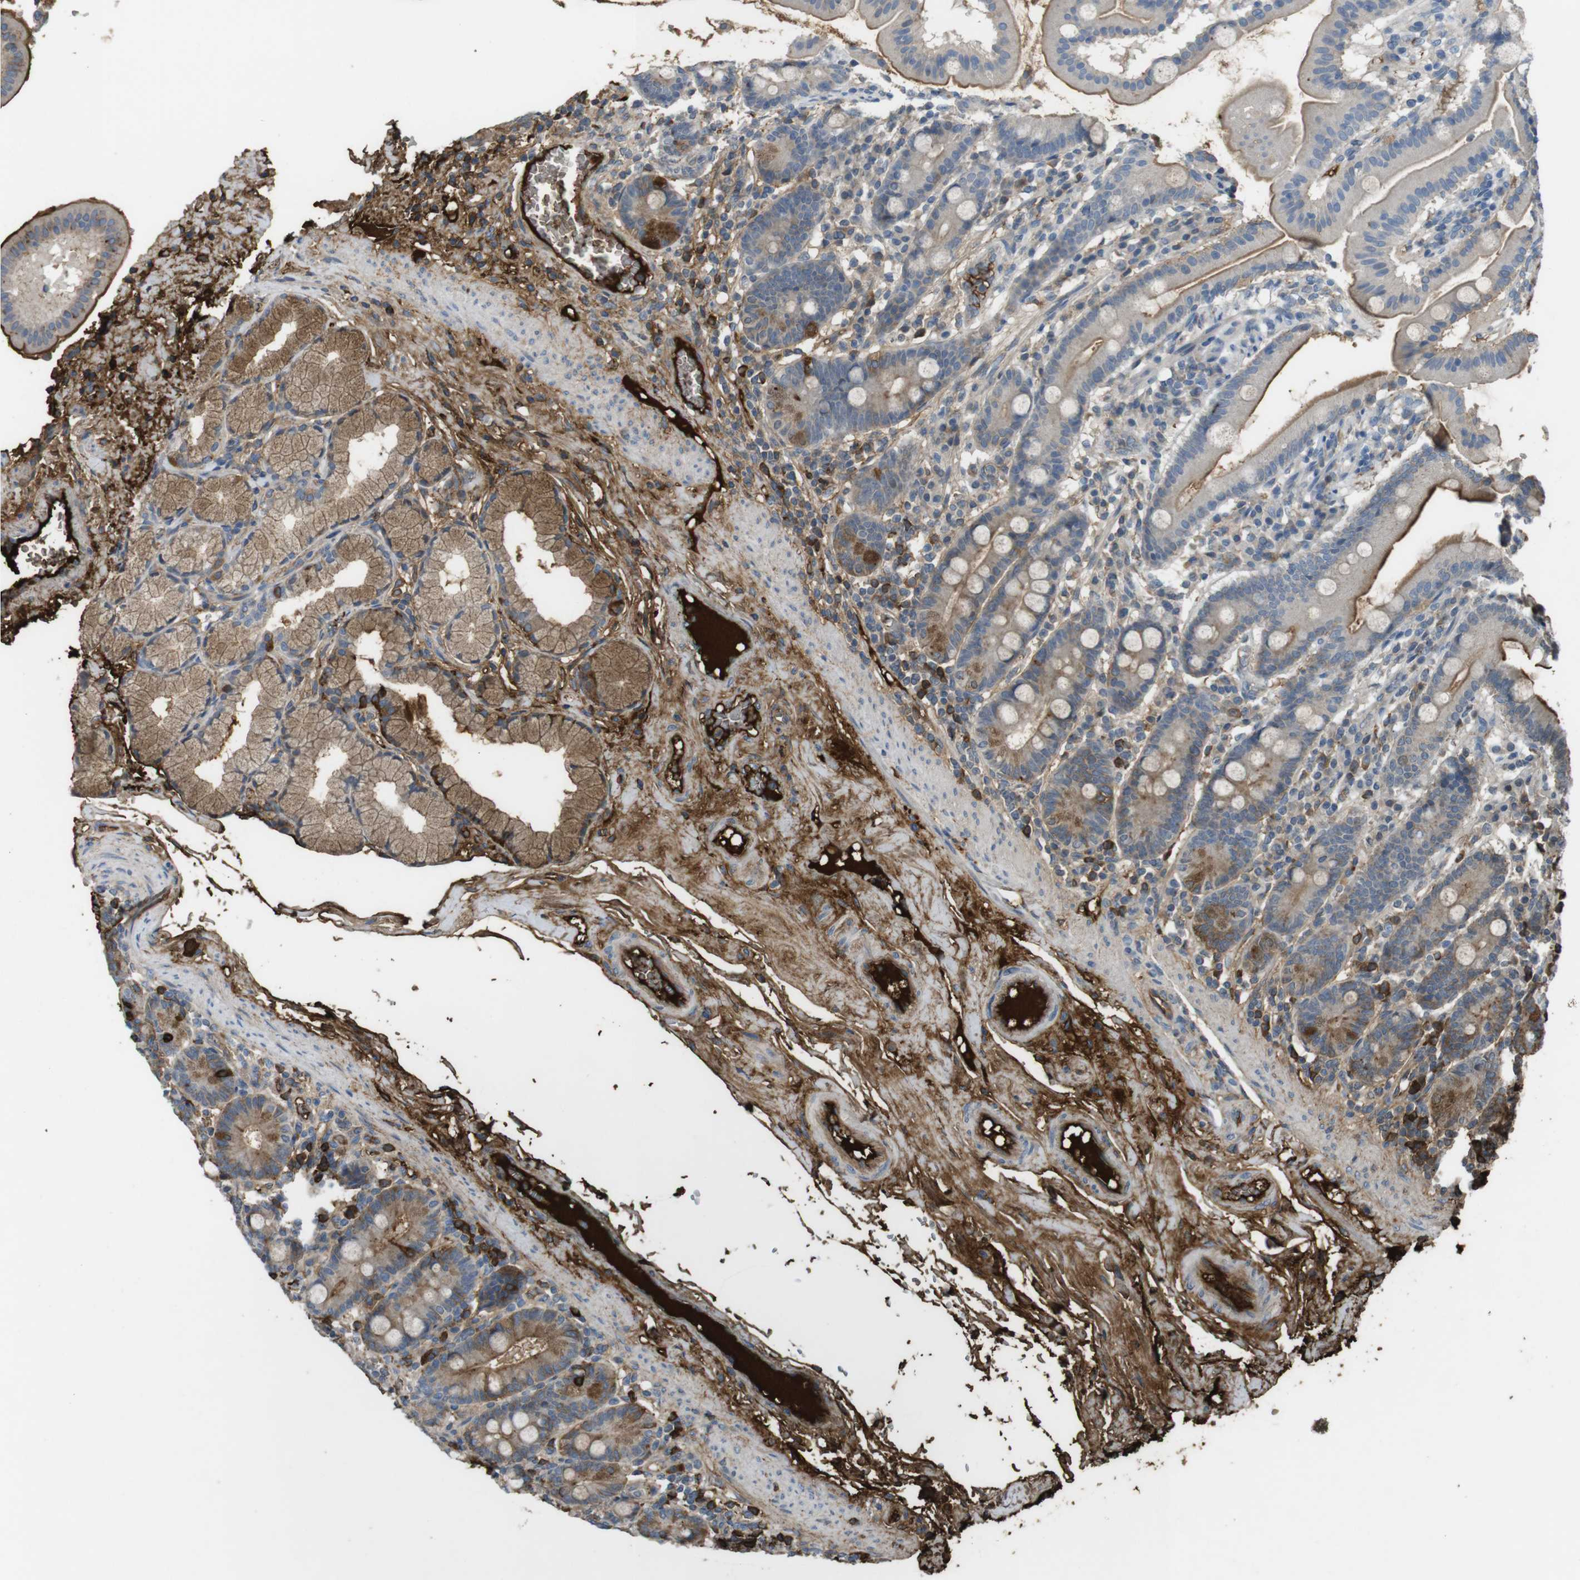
{"staining": {"intensity": "moderate", "quantity": "<25%", "location": "cytoplasmic/membranous"}, "tissue": "duodenum", "cell_type": "Glandular cells", "image_type": "normal", "snomed": [{"axis": "morphology", "description": "Normal tissue, NOS"}, {"axis": "topography", "description": "Duodenum"}], "caption": "Human duodenum stained with a brown dye shows moderate cytoplasmic/membranous positive staining in approximately <25% of glandular cells.", "gene": "LTBP4", "patient": {"sex": "male", "age": 50}}